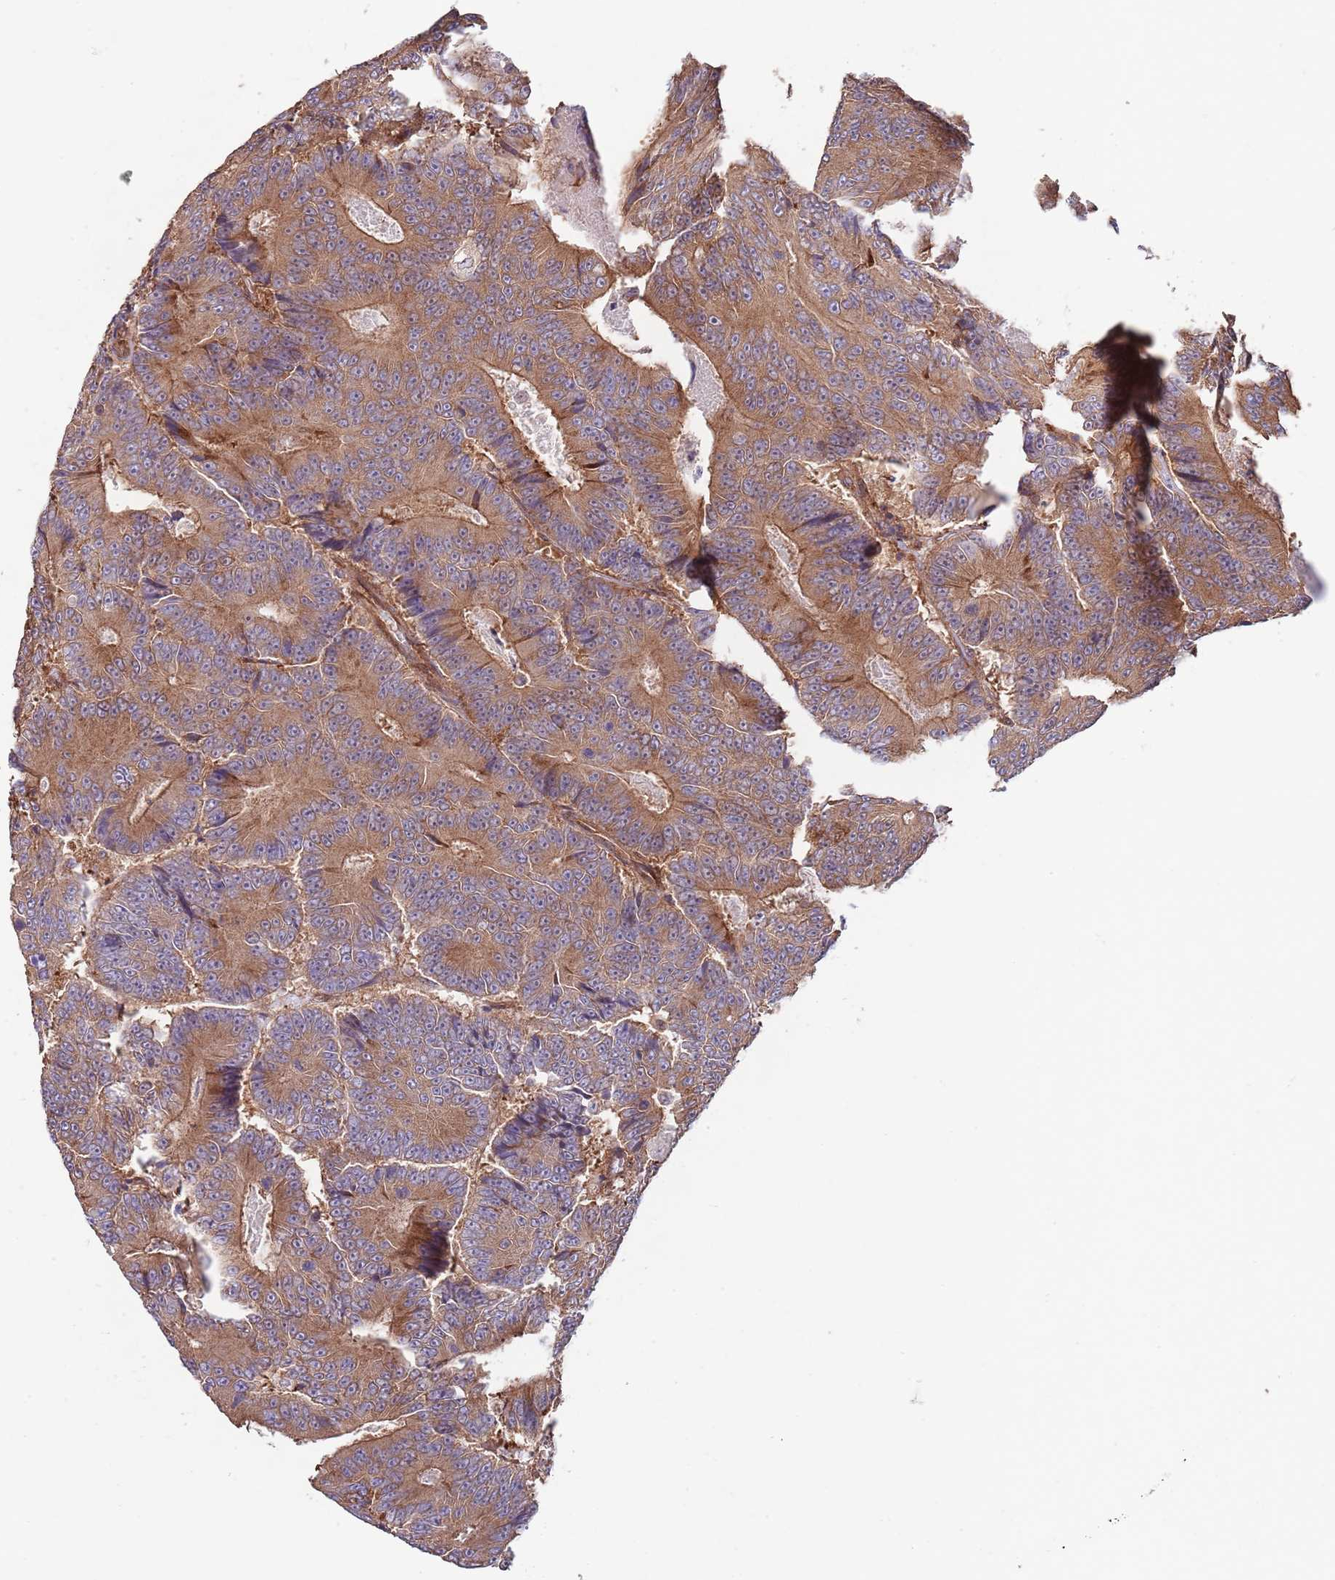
{"staining": {"intensity": "moderate", "quantity": ">75%", "location": "cytoplasmic/membranous"}, "tissue": "colorectal cancer", "cell_type": "Tumor cells", "image_type": "cancer", "snomed": [{"axis": "morphology", "description": "Adenocarcinoma, NOS"}, {"axis": "topography", "description": "Colon"}], "caption": "DAB immunohistochemical staining of human colorectal cancer demonstrates moderate cytoplasmic/membranous protein expression in approximately >75% of tumor cells.", "gene": "RNF19B", "patient": {"sex": "male", "age": 83}}